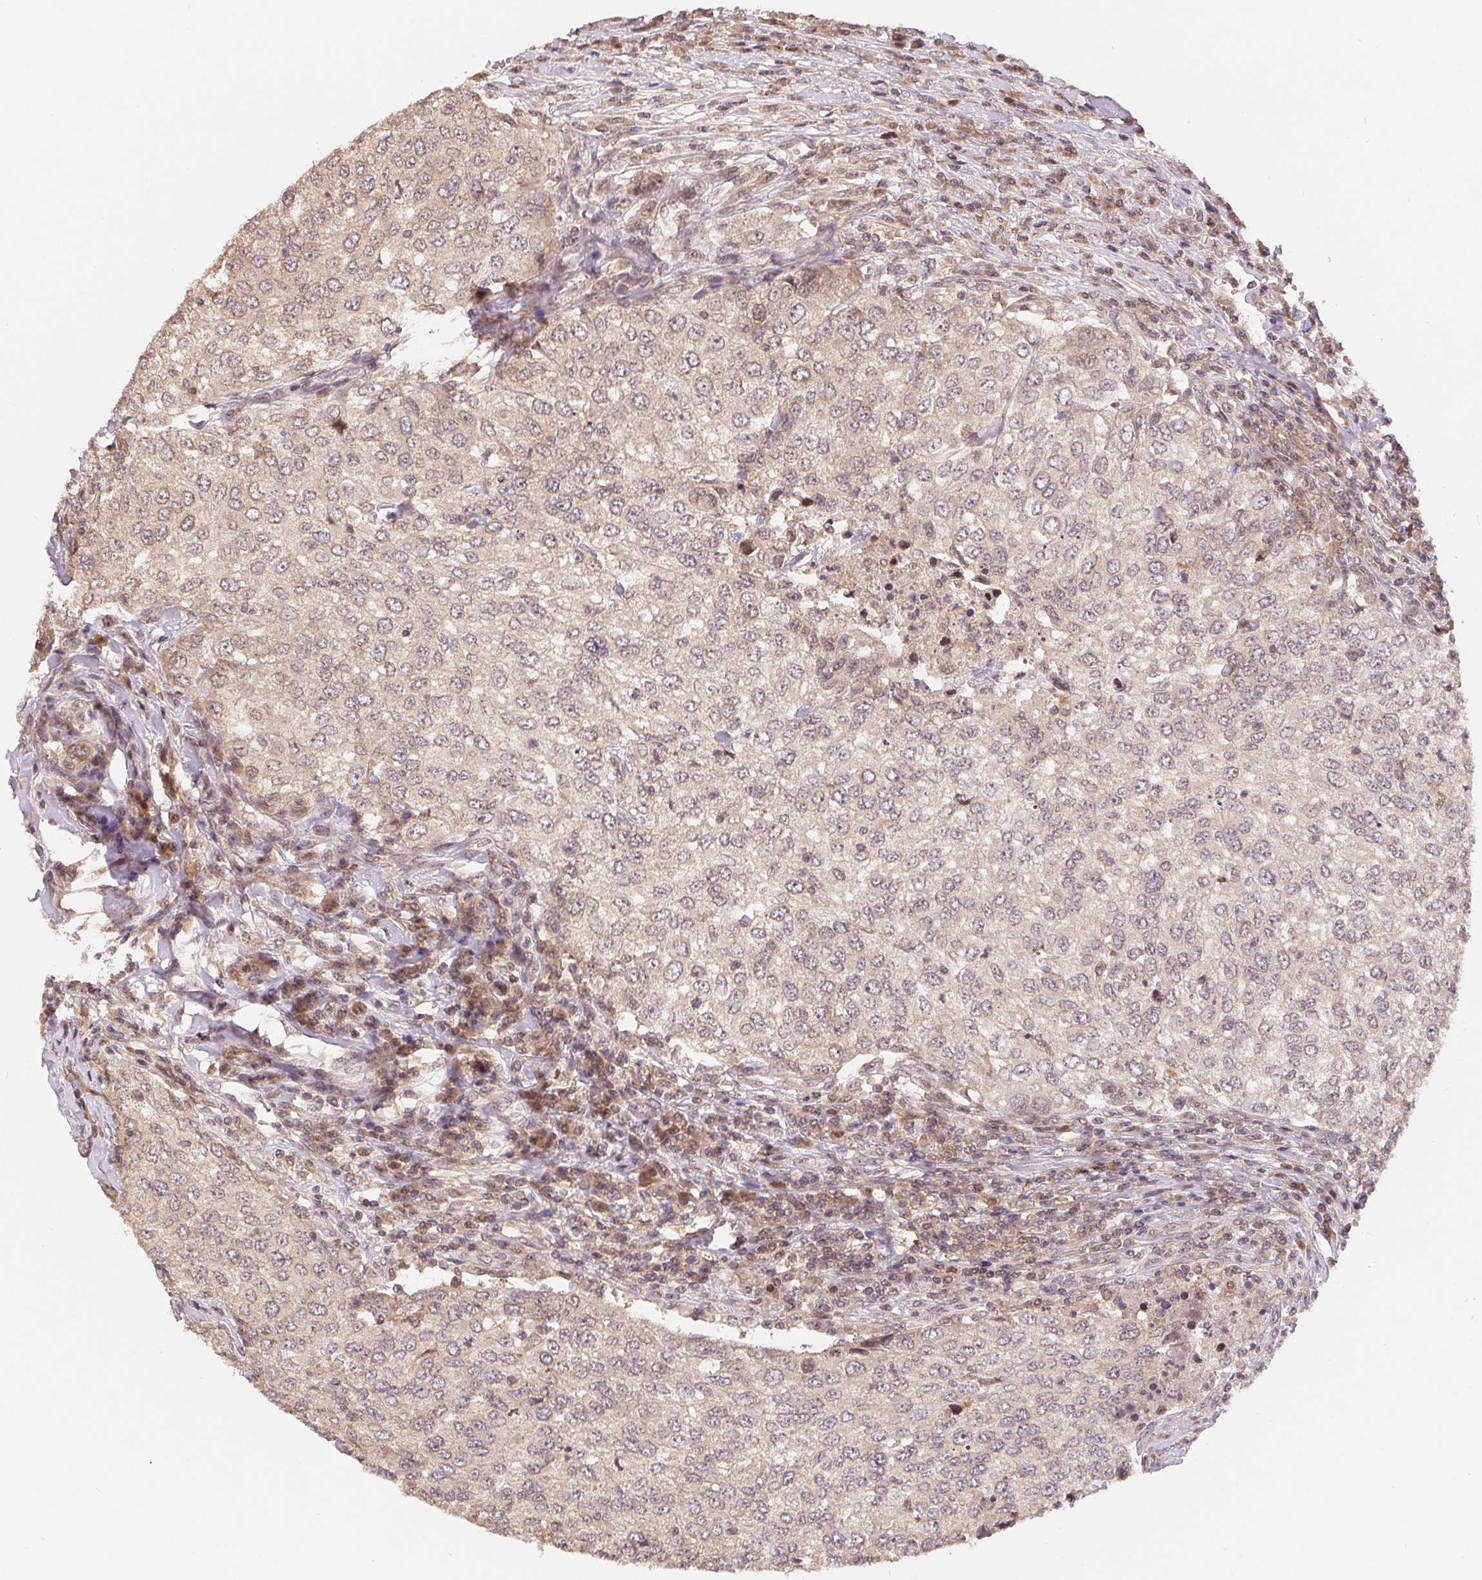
{"staining": {"intensity": "weak", "quantity": "<25%", "location": "cytoplasmic/membranous"}, "tissue": "urothelial cancer", "cell_type": "Tumor cells", "image_type": "cancer", "snomed": [{"axis": "morphology", "description": "Urothelial carcinoma, High grade"}, {"axis": "topography", "description": "Urinary bladder"}], "caption": "Urothelial cancer stained for a protein using immunohistochemistry demonstrates no positivity tumor cells.", "gene": "HMGN3", "patient": {"sex": "female", "age": 78}}